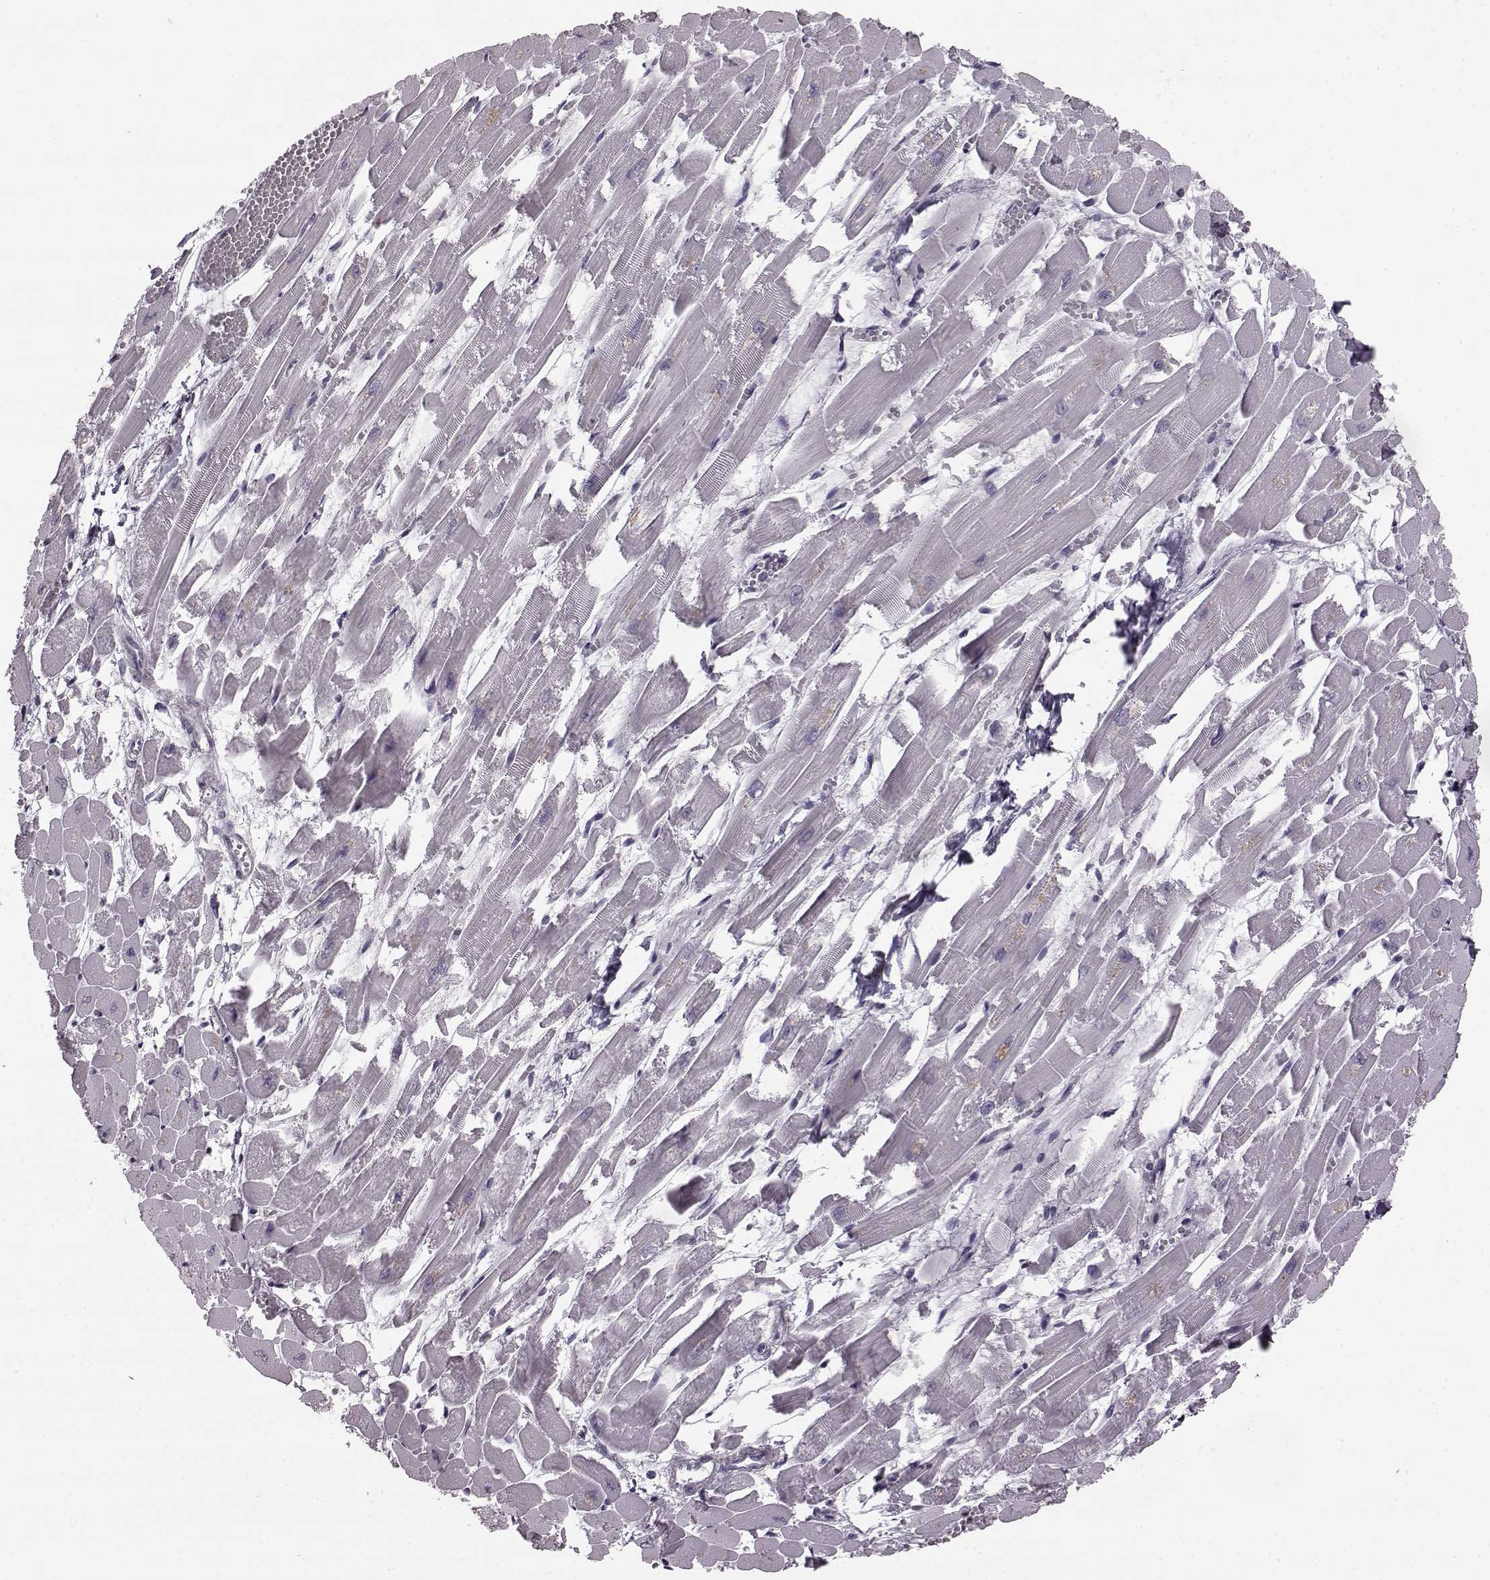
{"staining": {"intensity": "negative", "quantity": "none", "location": "none"}, "tissue": "heart muscle", "cell_type": "Cardiomyocytes", "image_type": "normal", "snomed": [{"axis": "morphology", "description": "Normal tissue, NOS"}, {"axis": "topography", "description": "Heart"}], "caption": "Immunohistochemical staining of unremarkable heart muscle reveals no significant staining in cardiomyocytes. (IHC, brightfield microscopy, high magnification).", "gene": "ODAD4", "patient": {"sex": "female", "age": 52}}